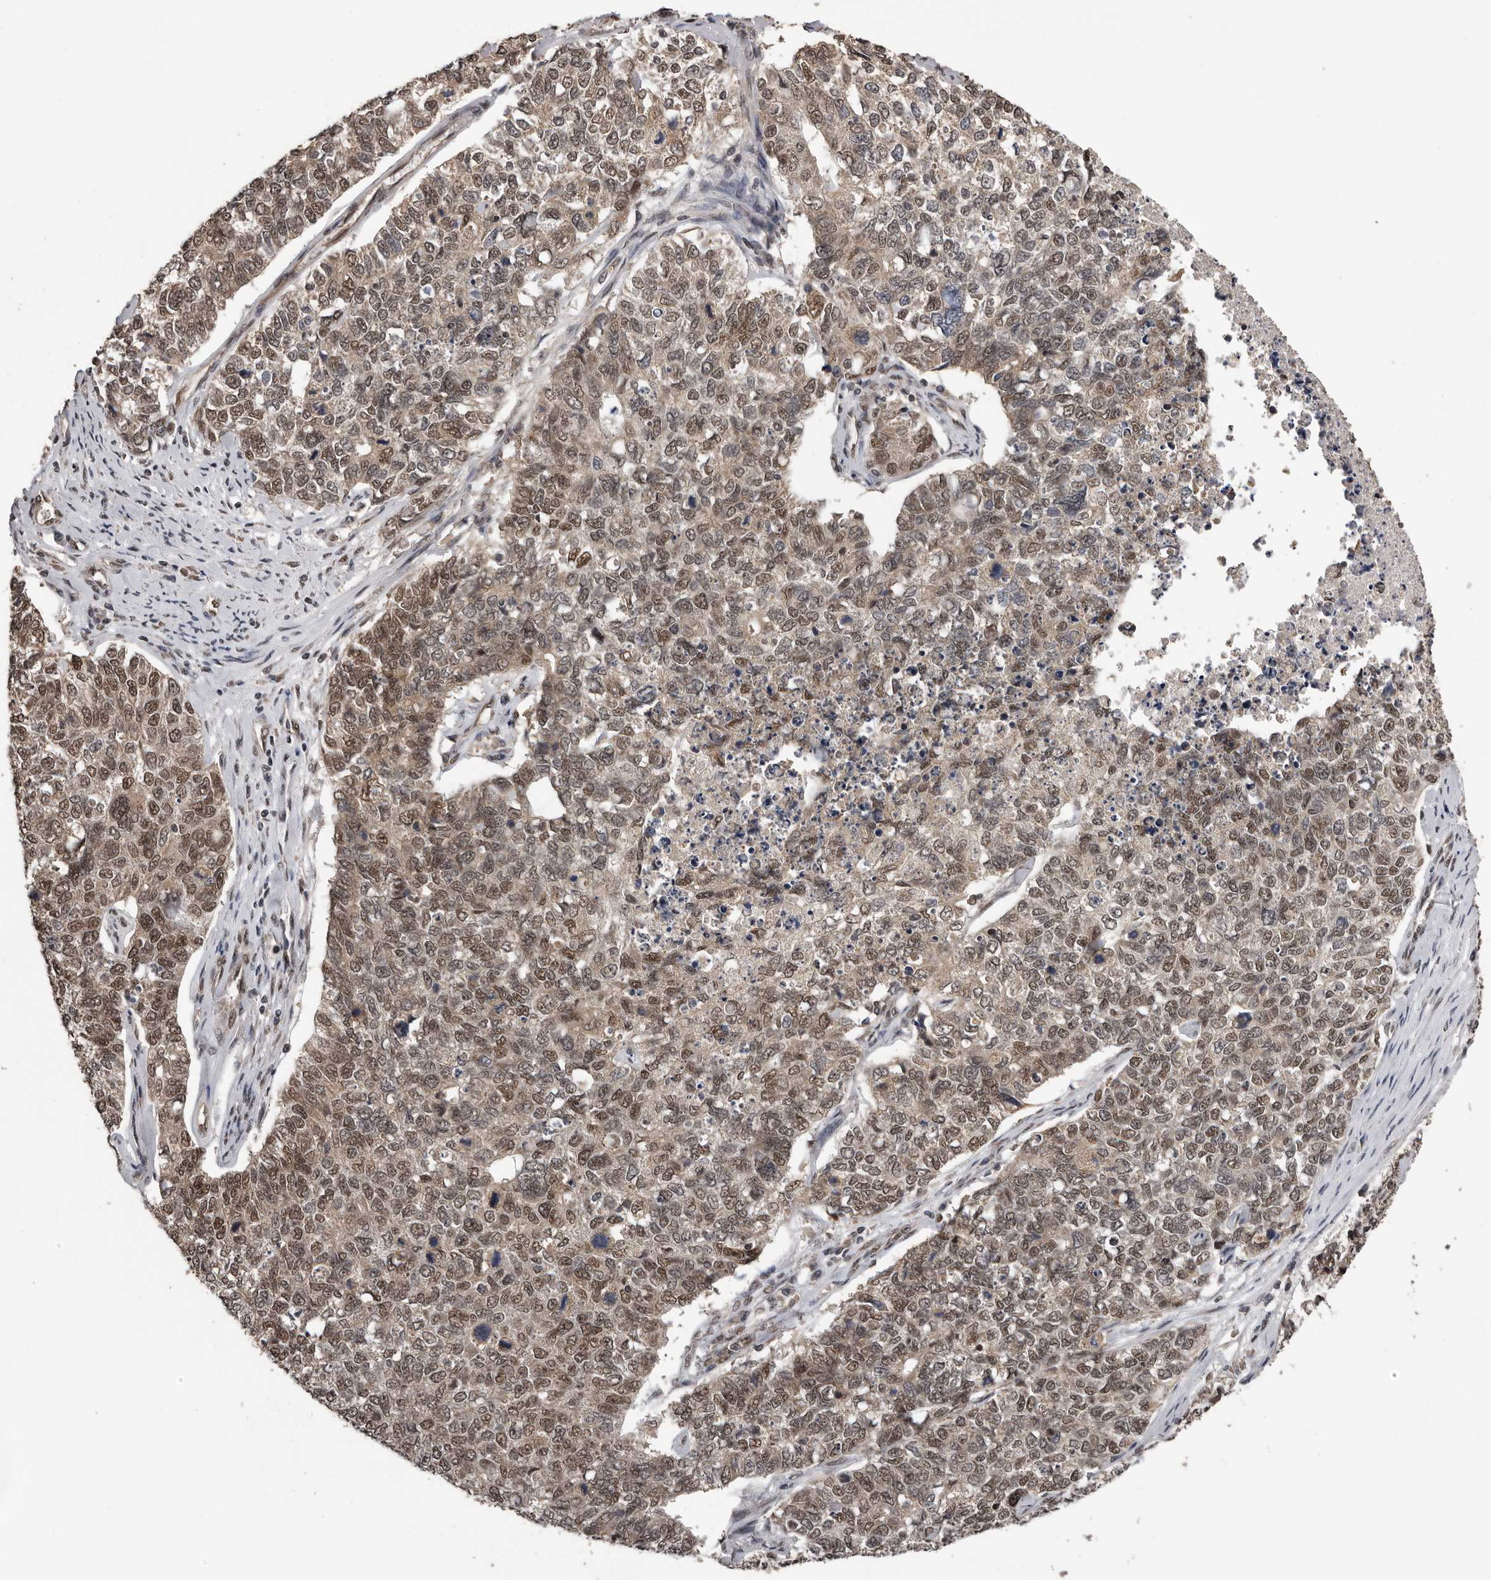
{"staining": {"intensity": "weak", "quantity": ">75%", "location": "cytoplasmic/membranous,nuclear"}, "tissue": "cervical cancer", "cell_type": "Tumor cells", "image_type": "cancer", "snomed": [{"axis": "morphology", "description": "Squamous cell carcinoma, NOS"}, {"axis": "topography", "description": "Cervix"}], "caption": "A brown stain labels weak cytoplasmic/membranous and nuclear positivity of a protein in human squamous cell carcinoma (cervical) tumor cells. (Brightfield microscopy of DAB IHC at high magnification).", "gene": "VPS37A", "patient": {"sex": "female", "age": 63}}